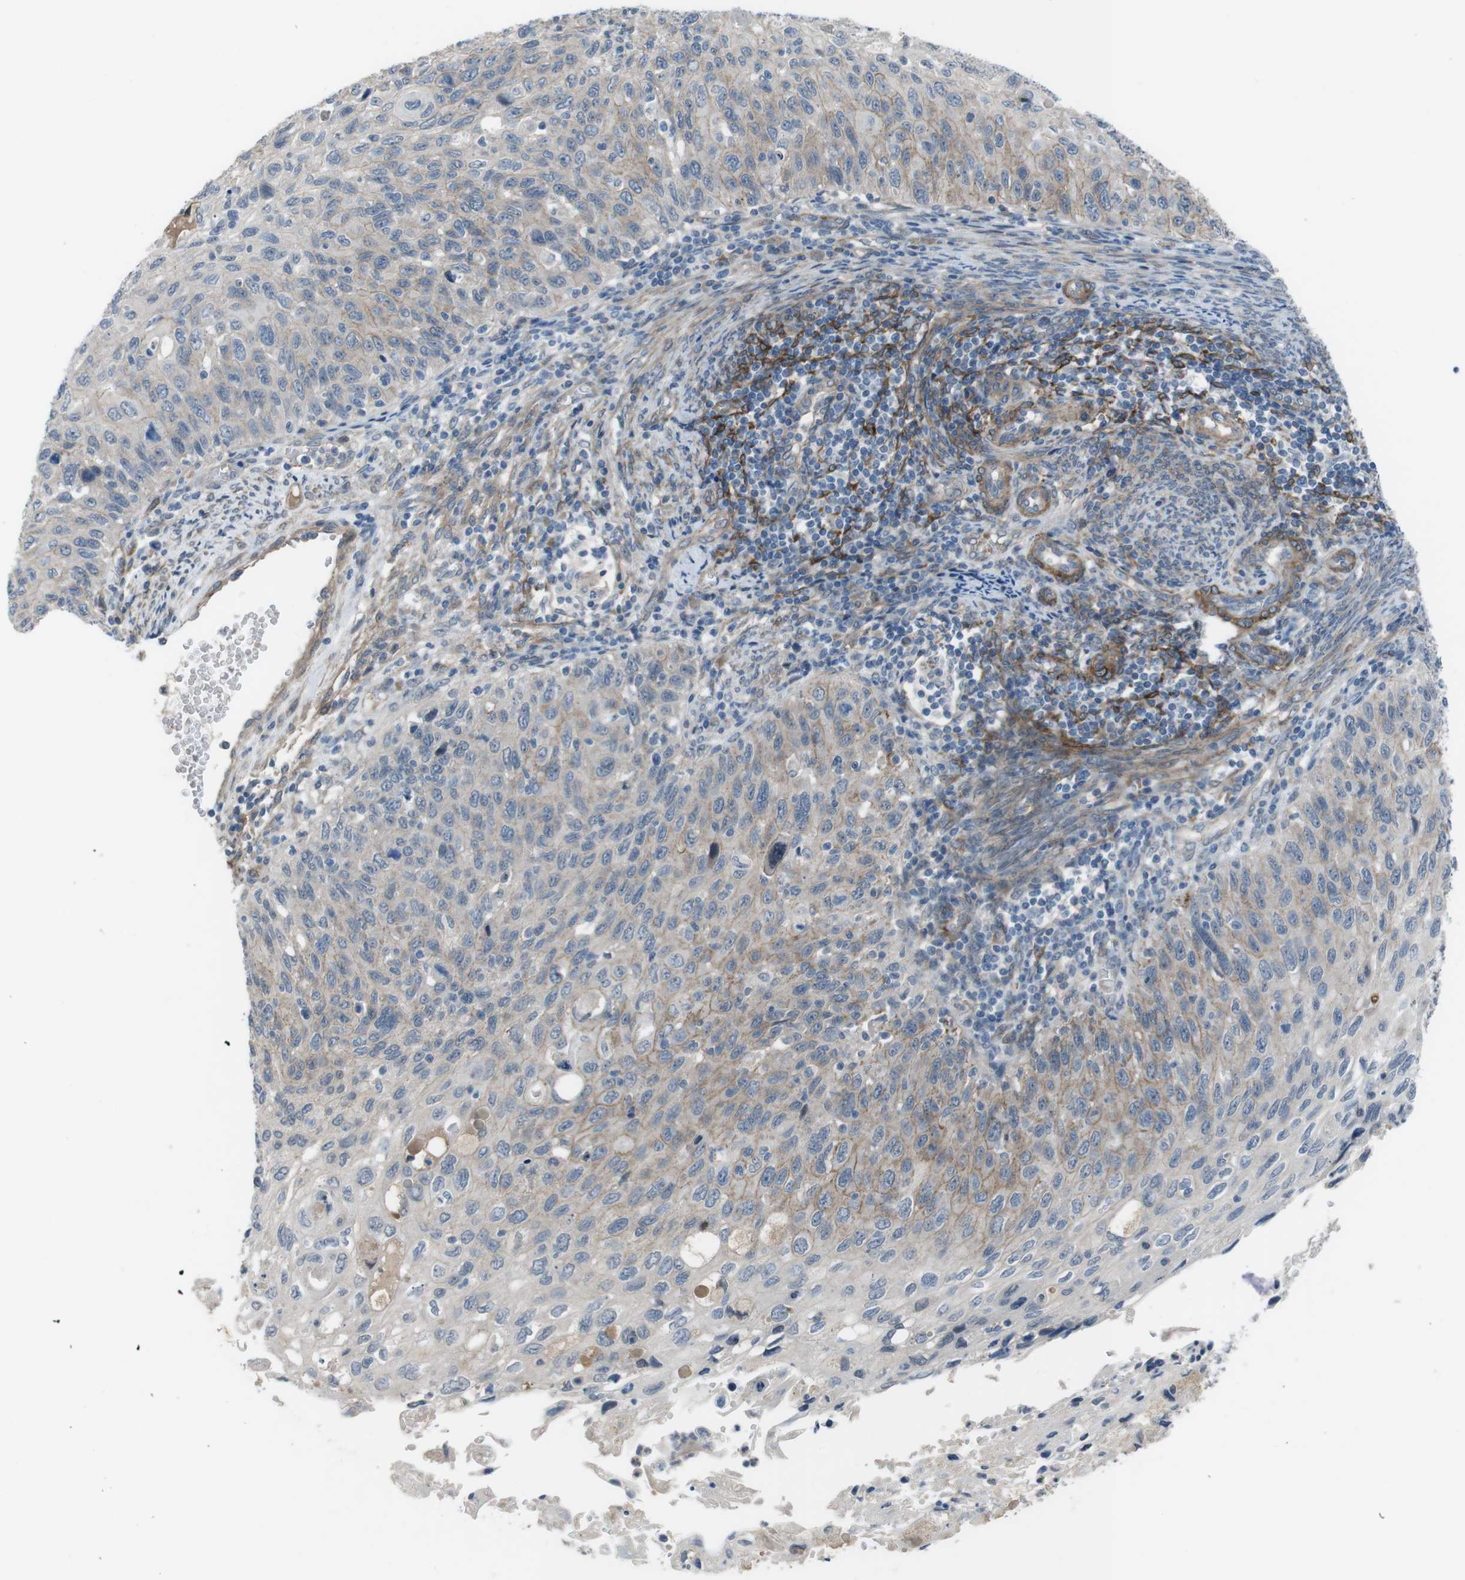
{"staining": {"intensity": "moderate", "quantity": "<25%", "location": "cytoplasmic/membranous"}, "tissue": "cervical cancer", "cell_type": "Tumor cells", "image_type": "cancer", "snomed": [{"axis": "morphology", "description": "Squamous cell carcinoma, NOS"}, {"axis": "topography", "description": "Cervix"}], "caption": "High-magnification brightfield microscopy of squamous cell carcinoma (cervical) stained with DAB (brown) and counterstained with hematoxylin (blue). tumor cells exhibit moderate cytoplasmic/membranous positivity is identified in about<25% of cells. The staining was performed using DAB (3,3'-diaminobenzidine) to visualize the protein expression in brown, while the nuclei were stained in blue with hematoxylin (Magnification: 20x).", "gene": "ANK2", "patient": {"sex": "female", "age": 70}}